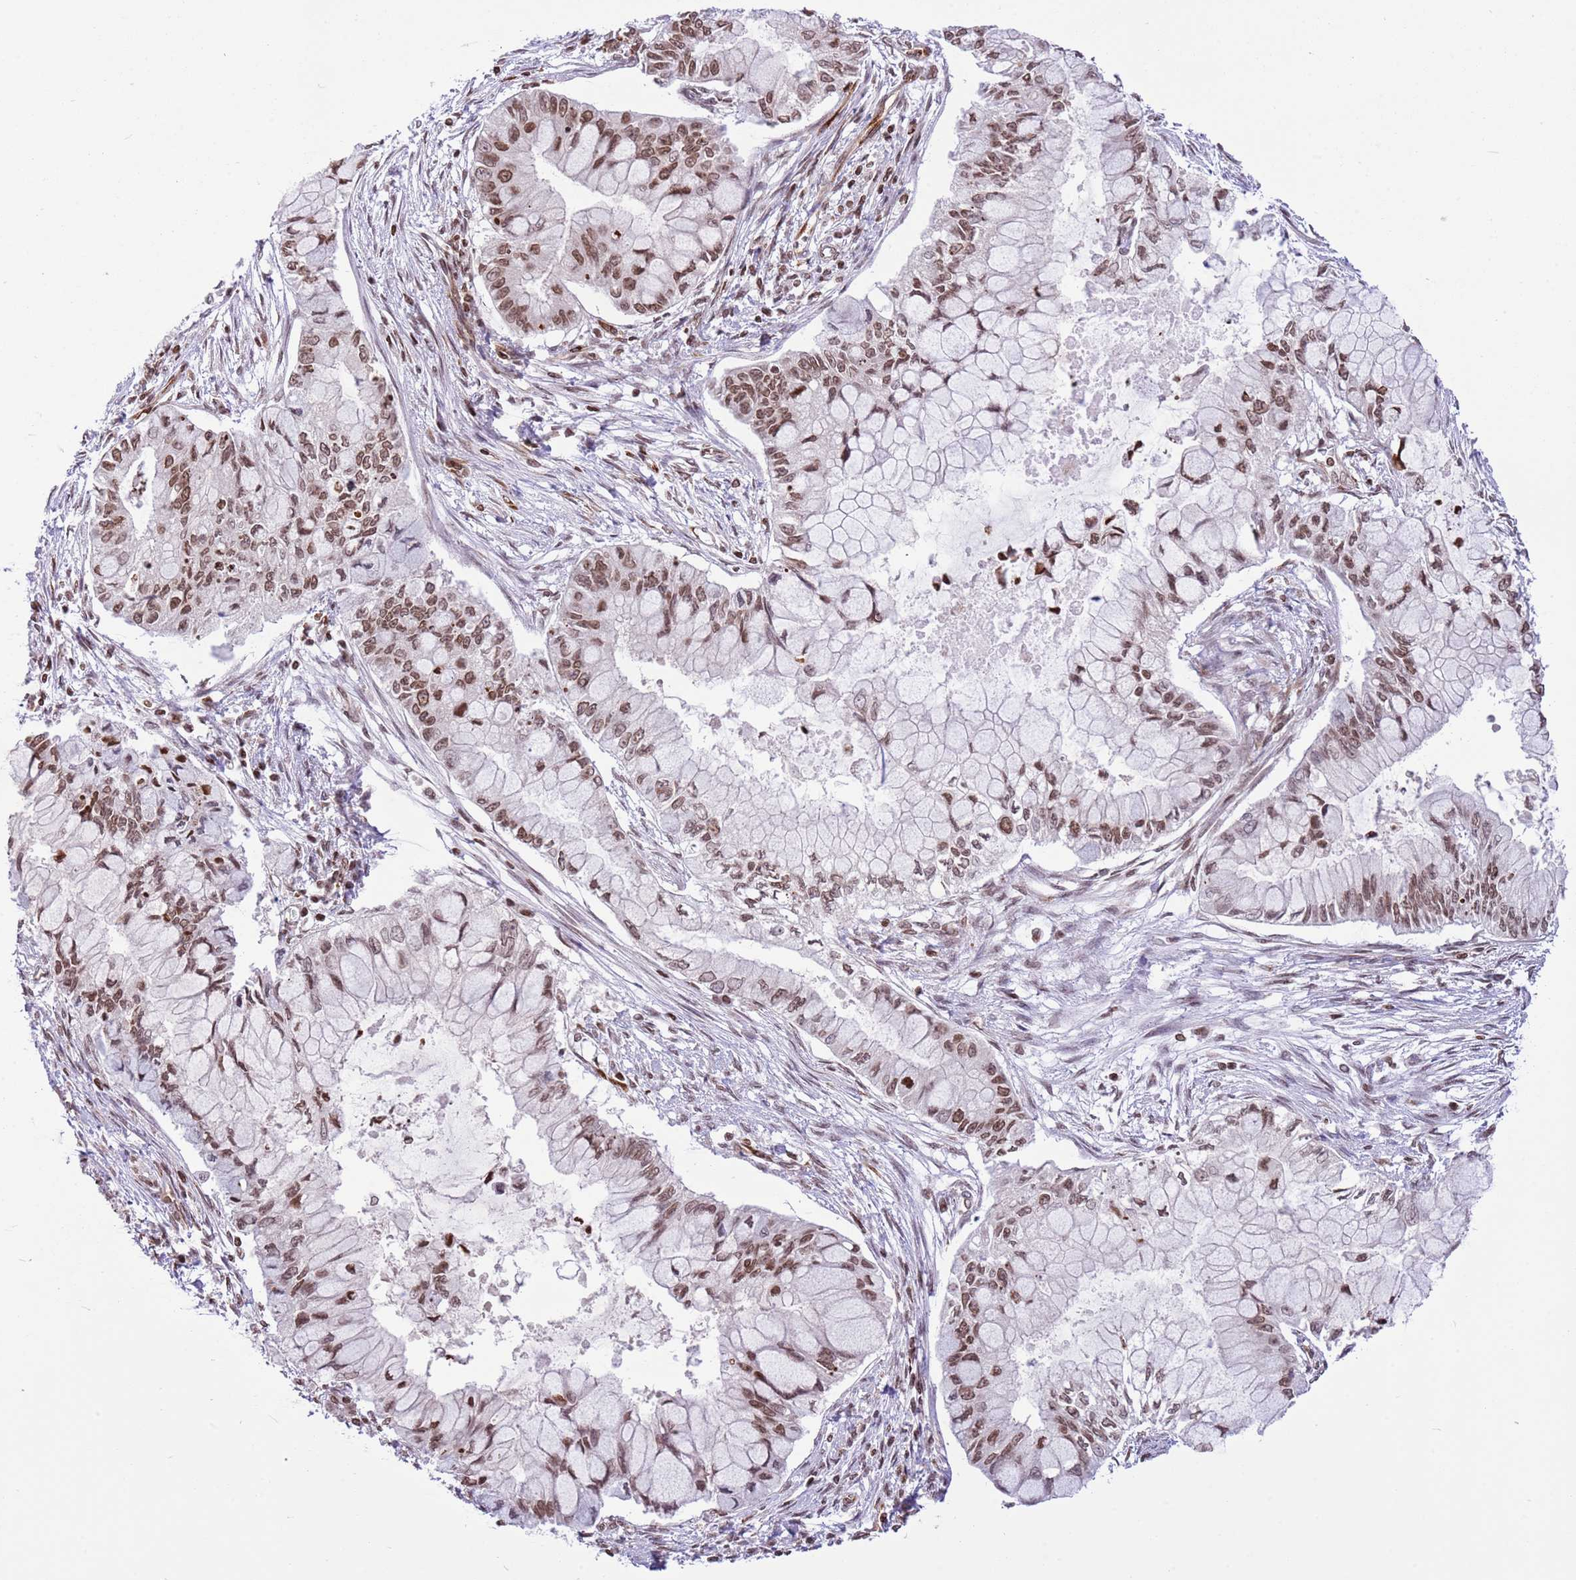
{"staining": {"intensity": "moderate", "quantity": ">75%", "location": "nuclear"}, "tissue": "pancreatic cancer", "cell_type": "Tumor cells", "image_type": "cancer", "snomed": [{"axis": "morphology", "description": "Adenocarcinoma, NOS"}, {"axis": "topography", "description": "Pancreas"}], "caption": "An image showing moderate nuclear positivity in about >75% of tumor cells in pancreatic cancer, as visualized by brown immunohistochemical staining.", "gene": "NRIP1", "patient": {"sex": "male", "age": 48}}